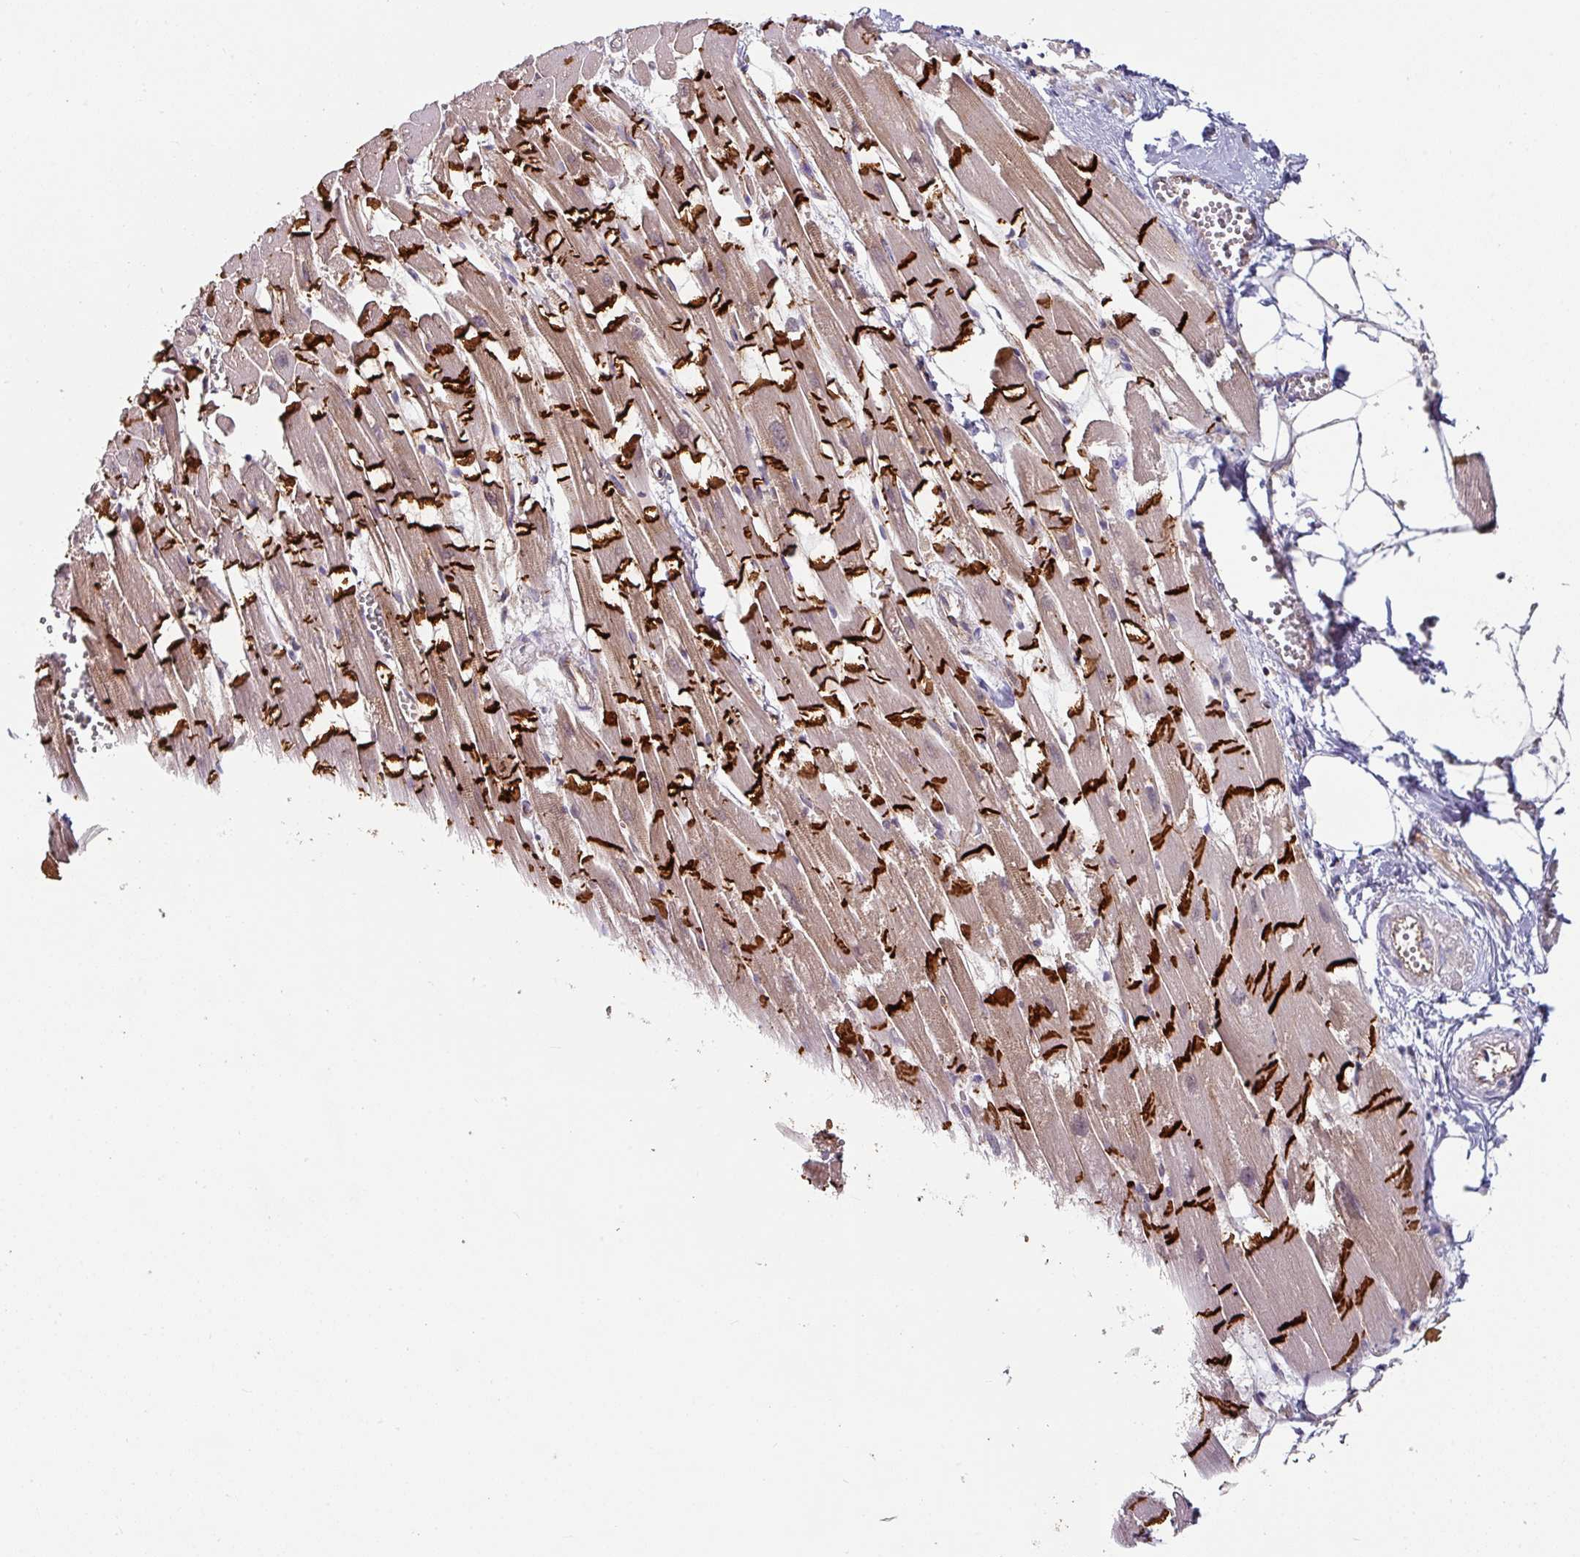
{"staining": {"intensity": "strong", "quantity": ">75%", "location": "cytoplasmic/membranous"}, "tissue": "heart muscle", "cell_type": "Cardiomyocytes", "image_type": "normal", "snomed": [{"axis": "morphology", "description": "Normal tissue, NOS"}, {"axis": "topography", "description": "Heart"}], "caption": "Heart muscle stained with DAB immunohistochemistry reveals high levels of strong cytoplasmic/membranous staining in approximately >75% of cardiomyocytes.", "gene": "JUP", "patient": {"sex": "female", "age": 64}}